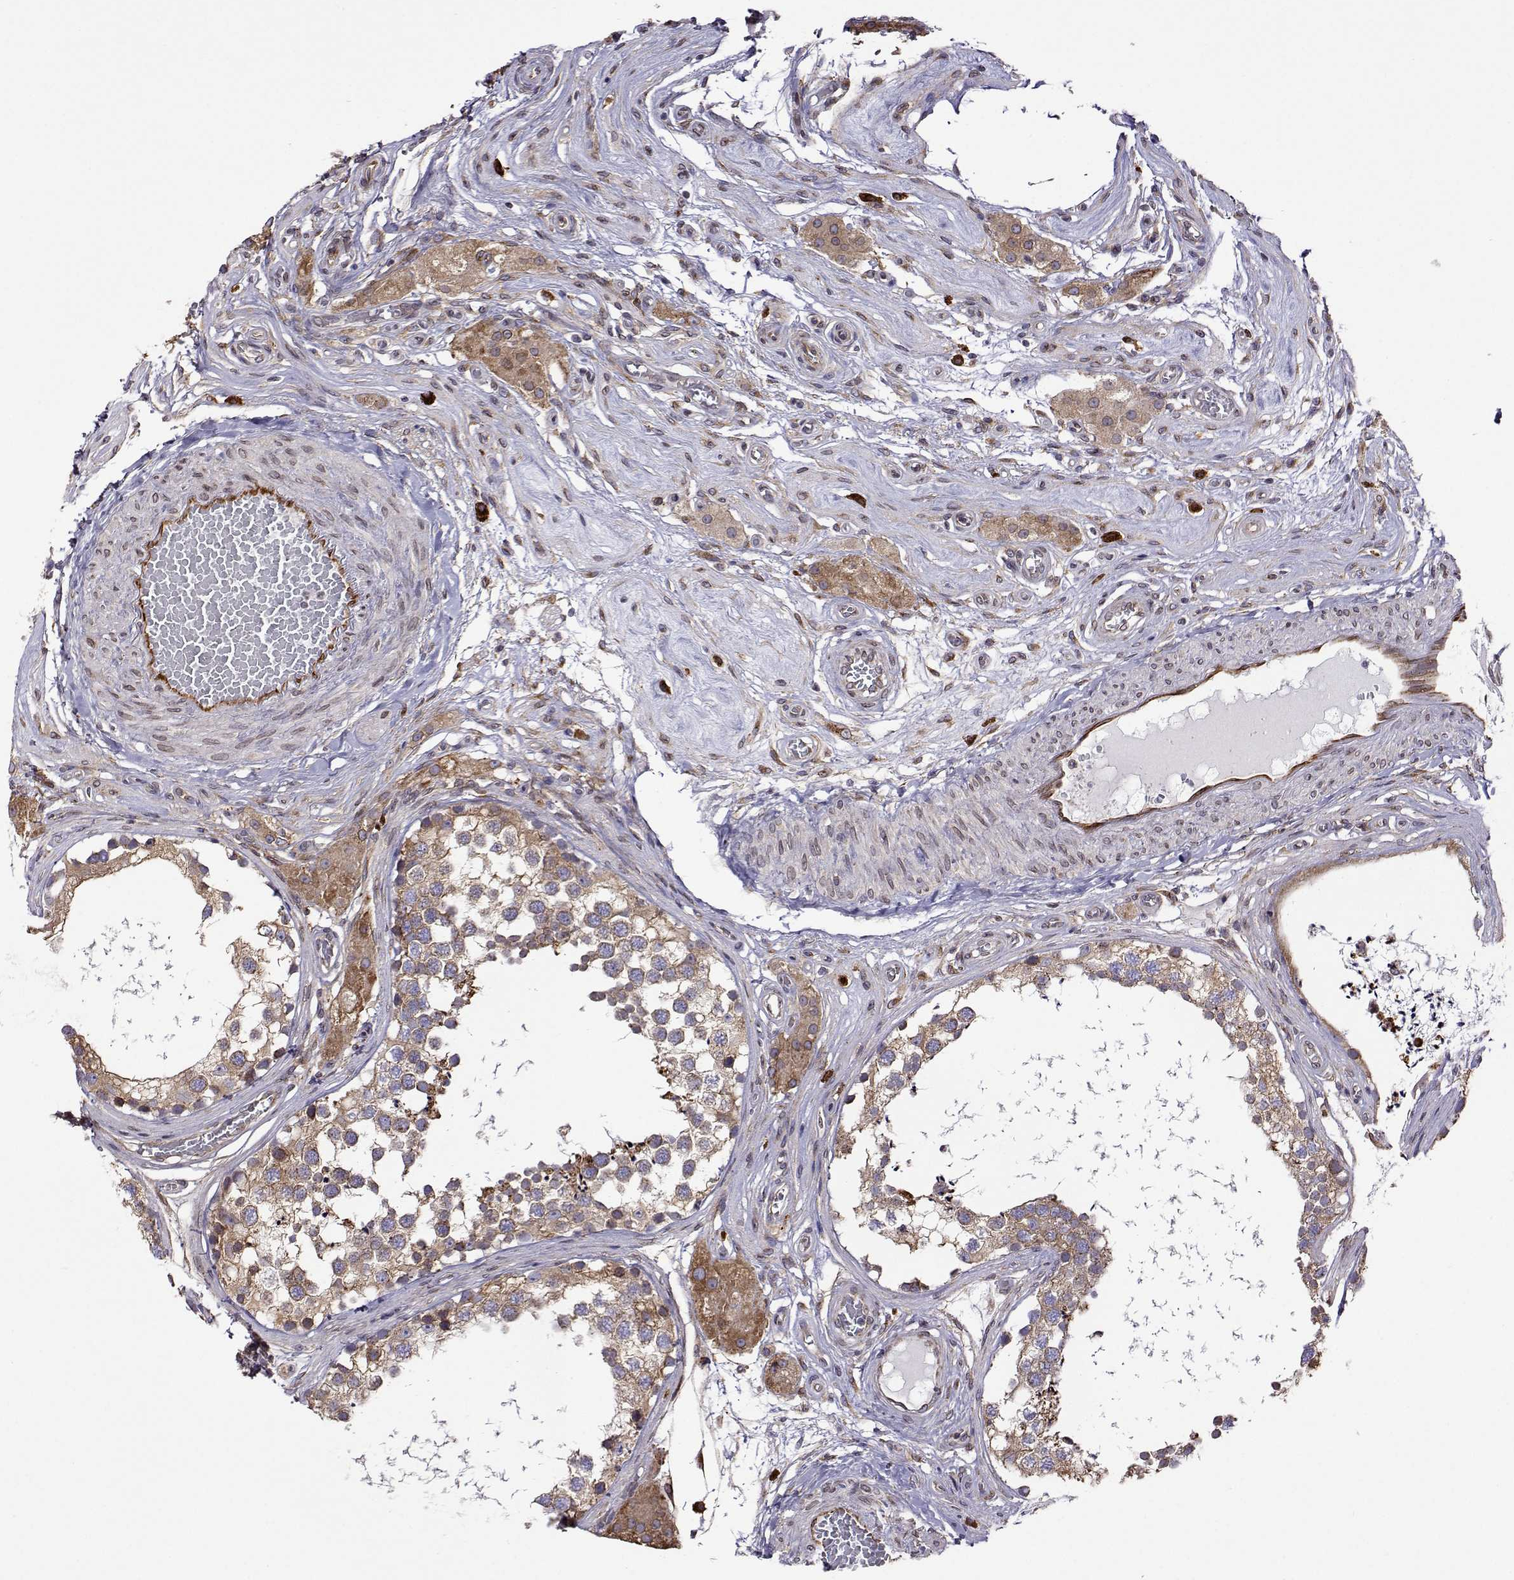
{"staining": {"intensity": "moderate", "quantity": ">75%", "location": "cytoplasmic/membranous"}, "tissue": "testis", "cell_type": "Cells in seminiferous ducts", "image_type": "normal", "snomed": [{"axis": "morphology", "description": "Normal tissue, NOS"}, {"axis": "morphology", "description": "Seminoma, NOS"}, {"axis": "topography", "description": "Testis"}], "caption": "Moderate cytoplasmic/membranous staining is appreciated in approximately >75% of cells in seminiferous ducts in benign testis. The protein is shown in brown color, while the nuclei are stained blue.", "gene": "PGRMC2", "patient": {"sex": "male", "age": 65}}